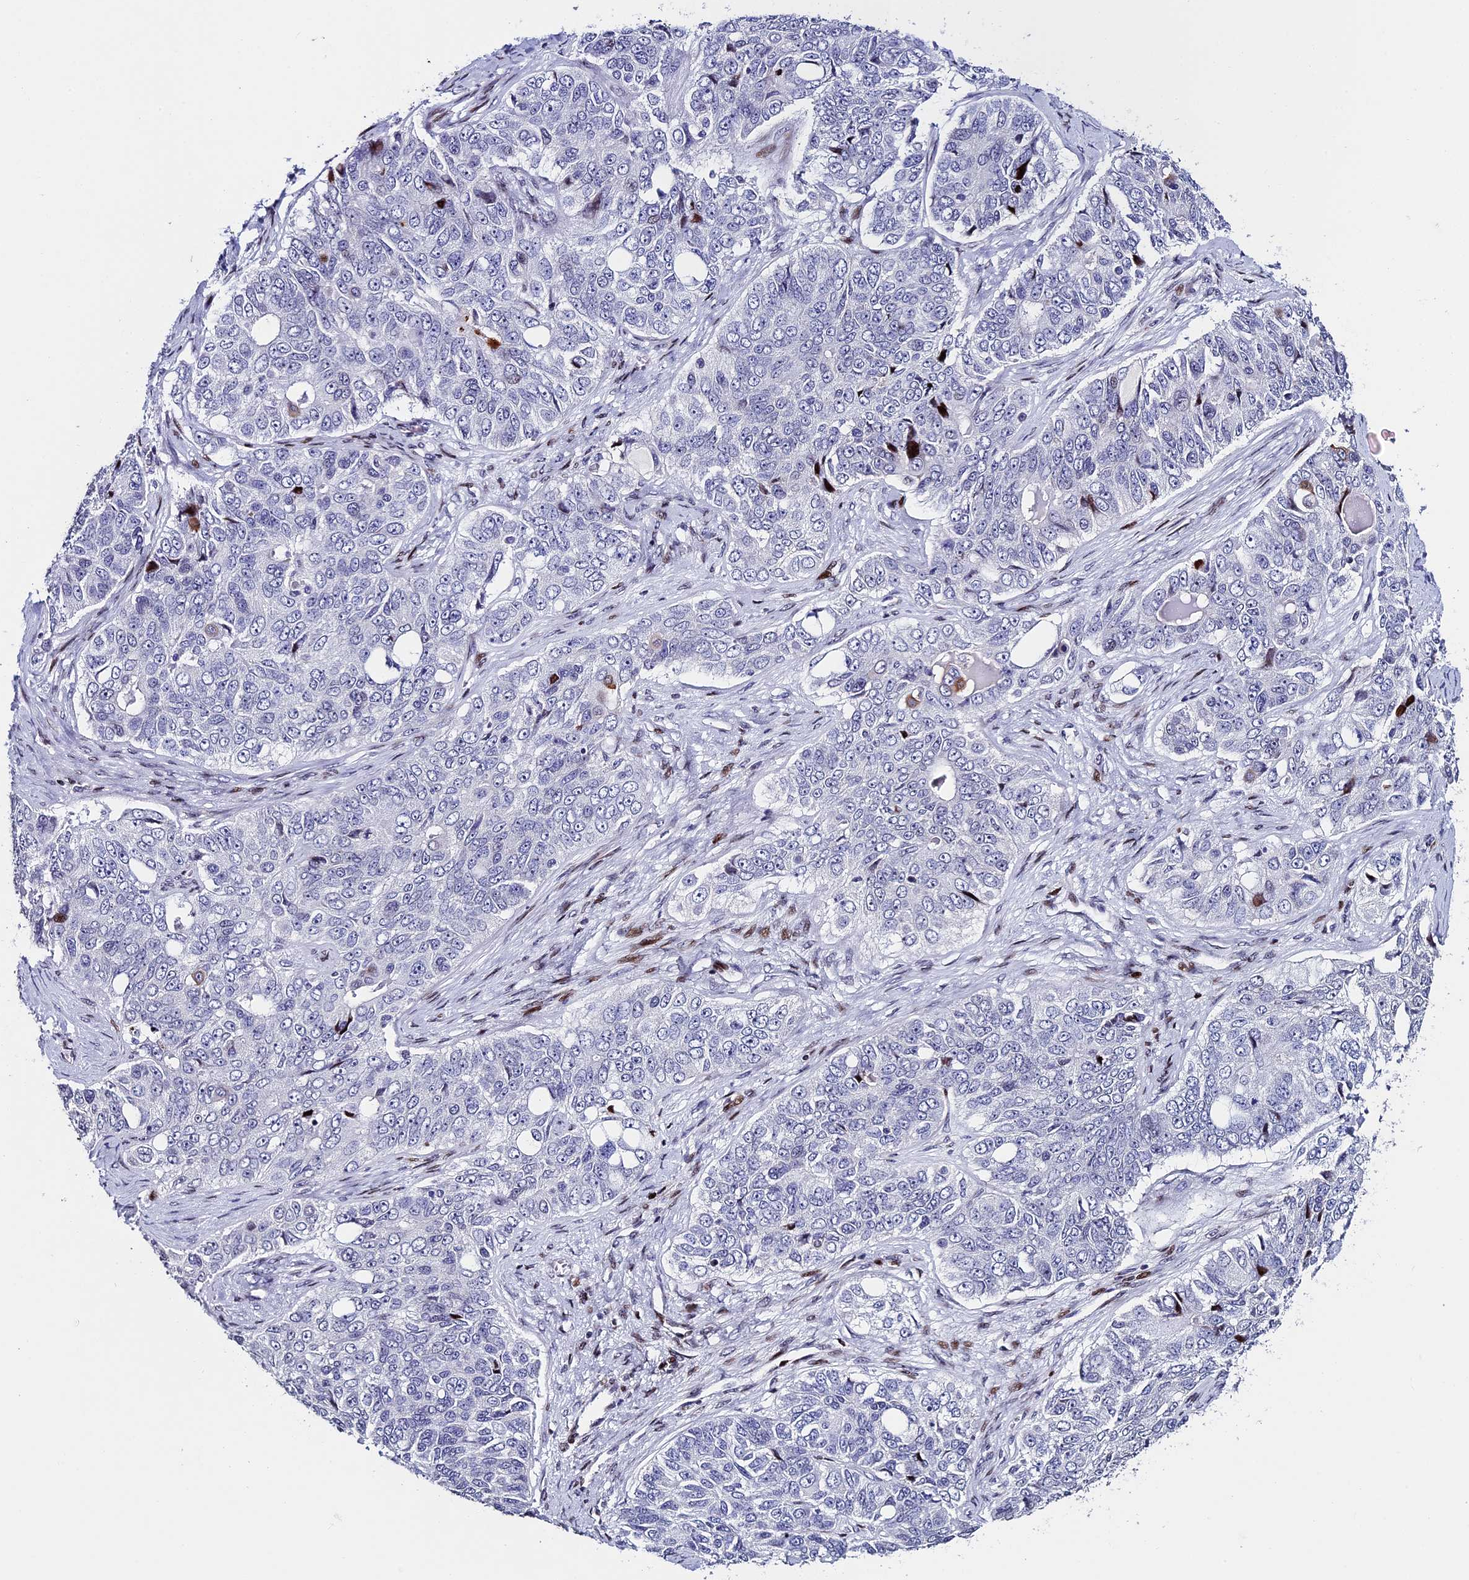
{"staining": {"intensity": "strong", "quantity": "<25%", "location": "nuclear"}, "tissue": "ovarian cancer", "cell_type": "Tumor cells", "image_type": "cancer", "snomed": [{"axis": "morphology", "description": "Carcinoma, endometroid"}, {"axis": "topography", "description": "Ovary"}], "caption": "A histopathology image showing strong nuclear staining in approximately <25% of tumor cells in ovarian cancer, as visualized by brown immunohistochemical staining.", "gene": "BTBD3", "patient": {"sex": "female", "age": 51}}